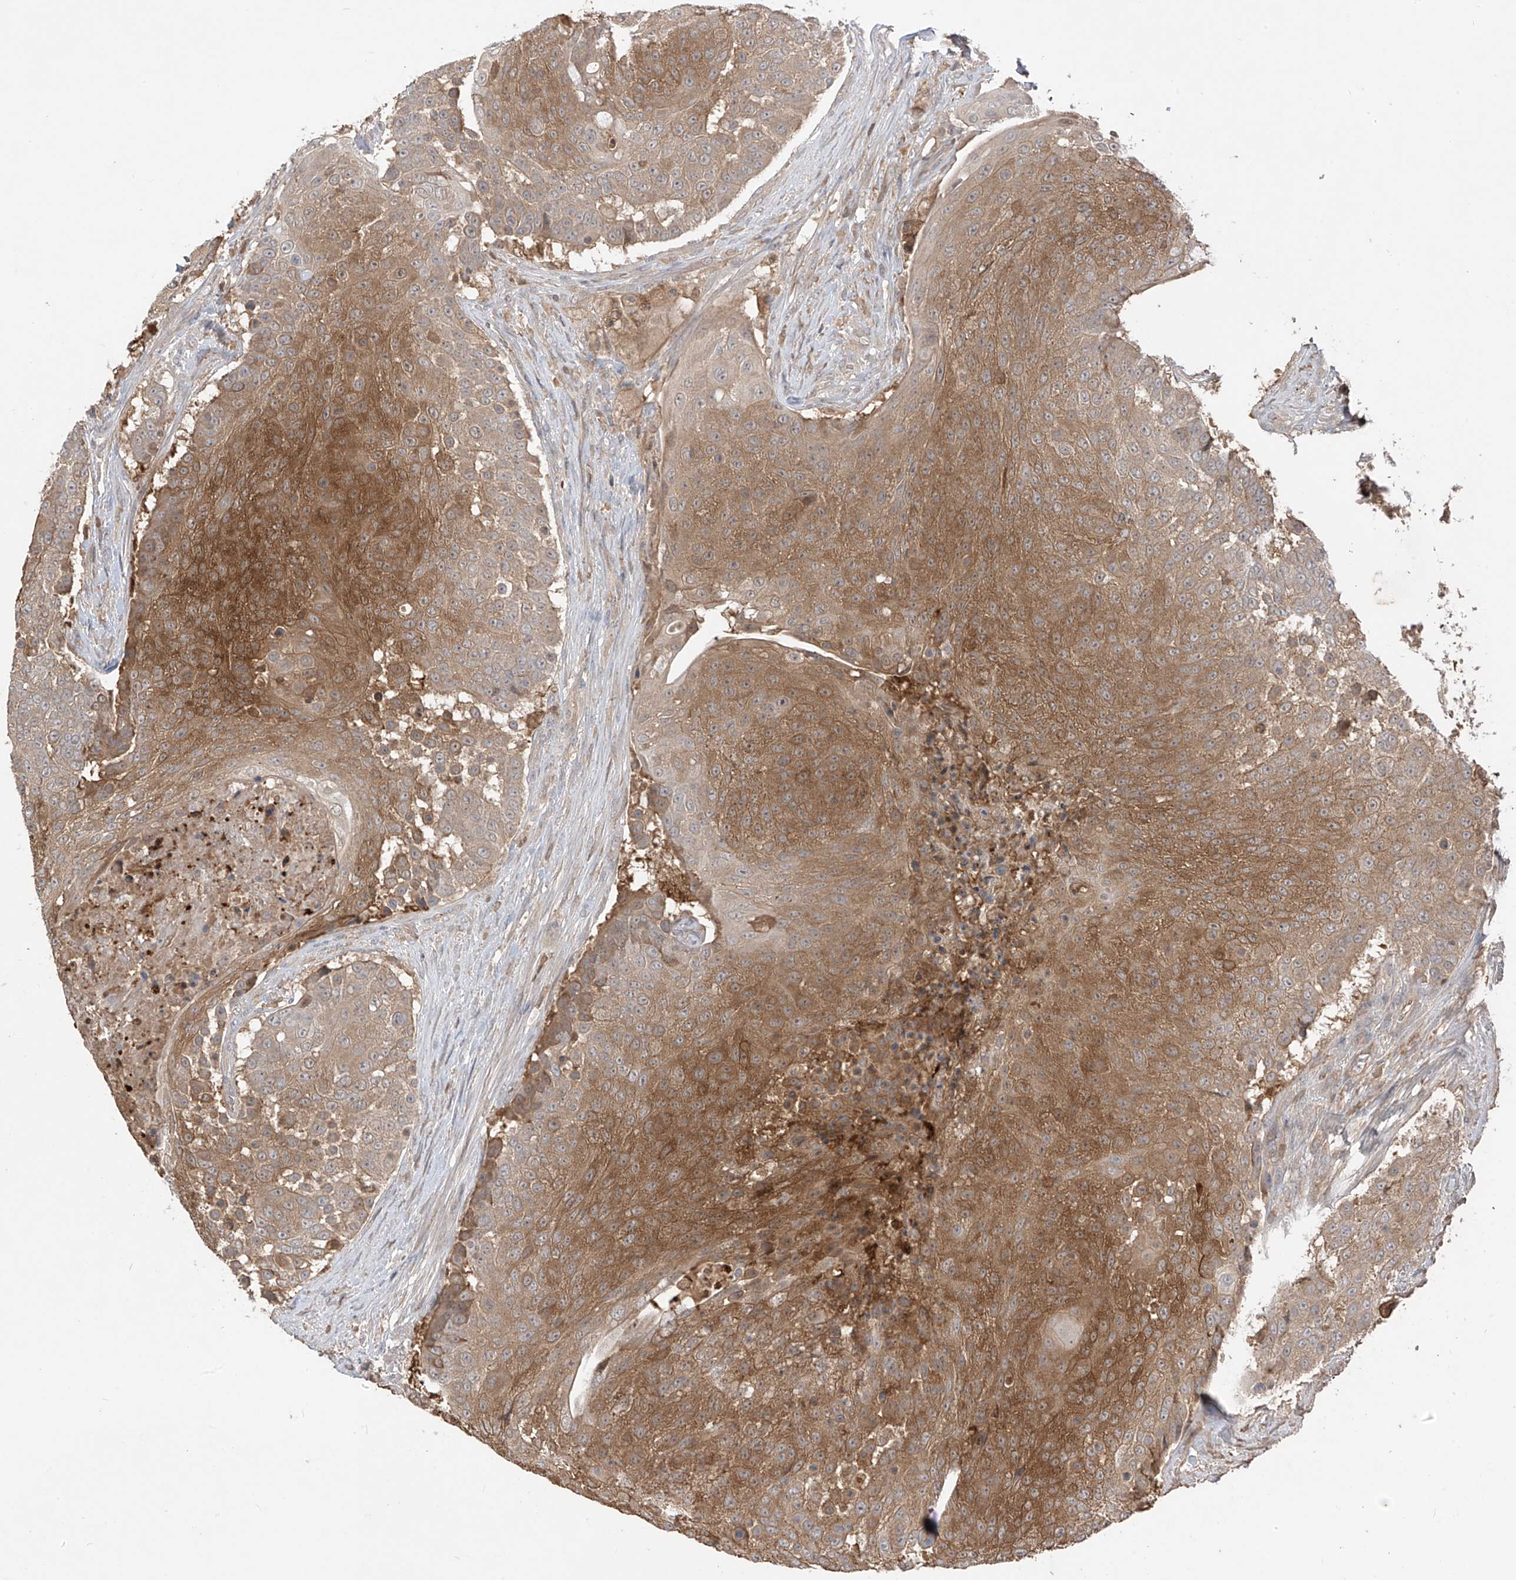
{"staining": {"intensity": "moderate", "quantity": ">75%", "location": "cytoplasmic/membranous"}, "tissue": "urothelial cancer", "cell_type": "Tumor cells", "image_type": "cancer", "snomed": [{"axis": "morphology", "description": "Urothelial carcinoma, High grade"}, {"axis": "topography", "description": "Urinary bladder"}], "caption": "Human high-grade urothelial carcinoma stained with a protein marker reveals moderate staining in tumor cells.", "gene": "CACNA2D4", "patient": {"sex": "female", "age": 63}}